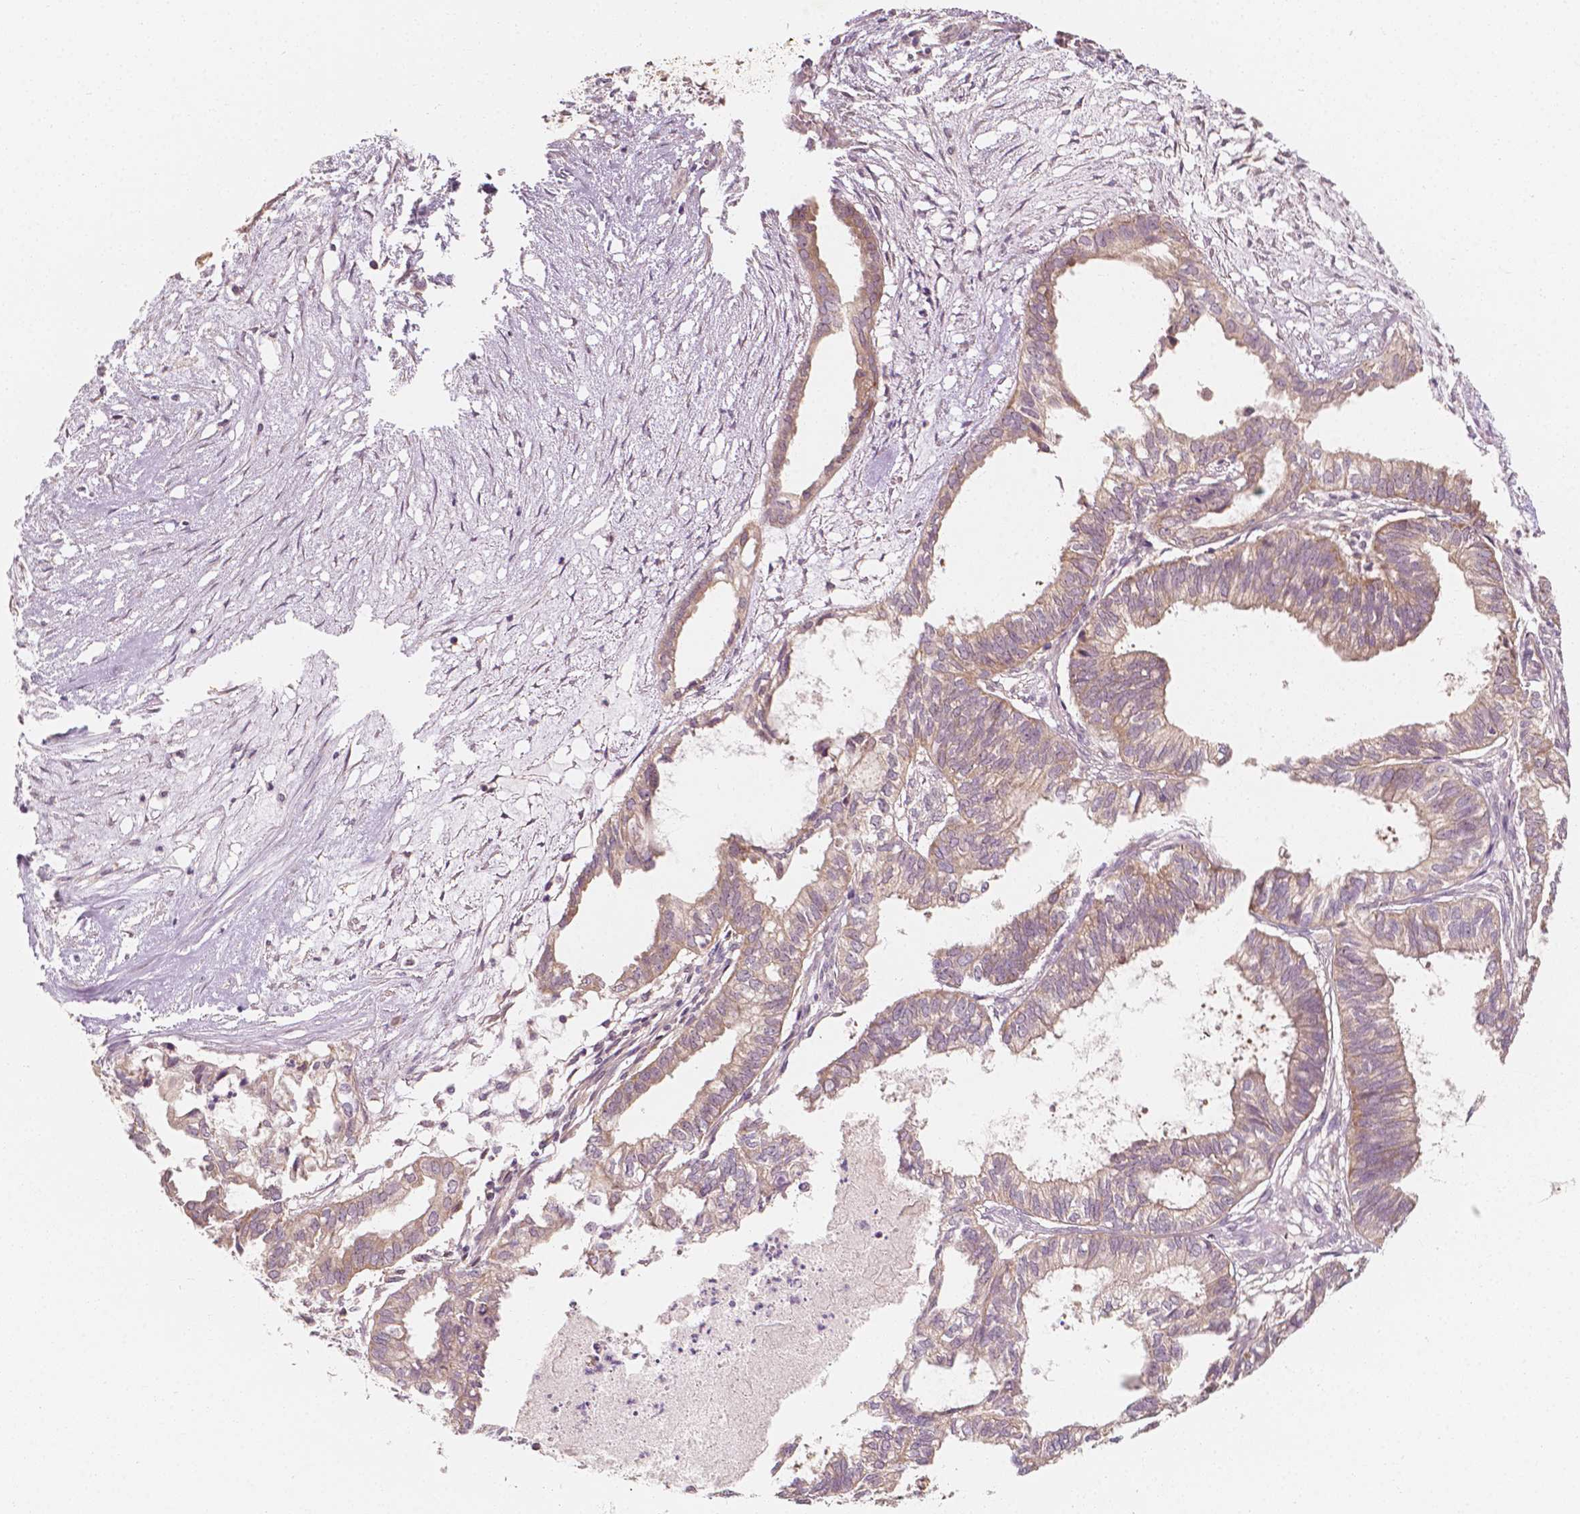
{"staining": {"intensity": "weak", "quantity": "25%-75%", "location": "cytoplasmic/membranous"}, "tissue": "ovarian cancer", "cell_type": "Tumor cells", "image_type": "cancer", "snomed": [{"axis": "morphology", "description": "Carcinoma, endometroid"}, {"axis": "topography", "description": "Ovary"}], "caption": "A photomicrograph showing weak cytoplasmic/membranous positivity in approximately 25%-75% of tumor cells in ovarian endometroid carcinoma, as visualized by brown immunohistochemical staining.", "gene": "SHPK", "patient": {"sex": "female", "age": 64}}